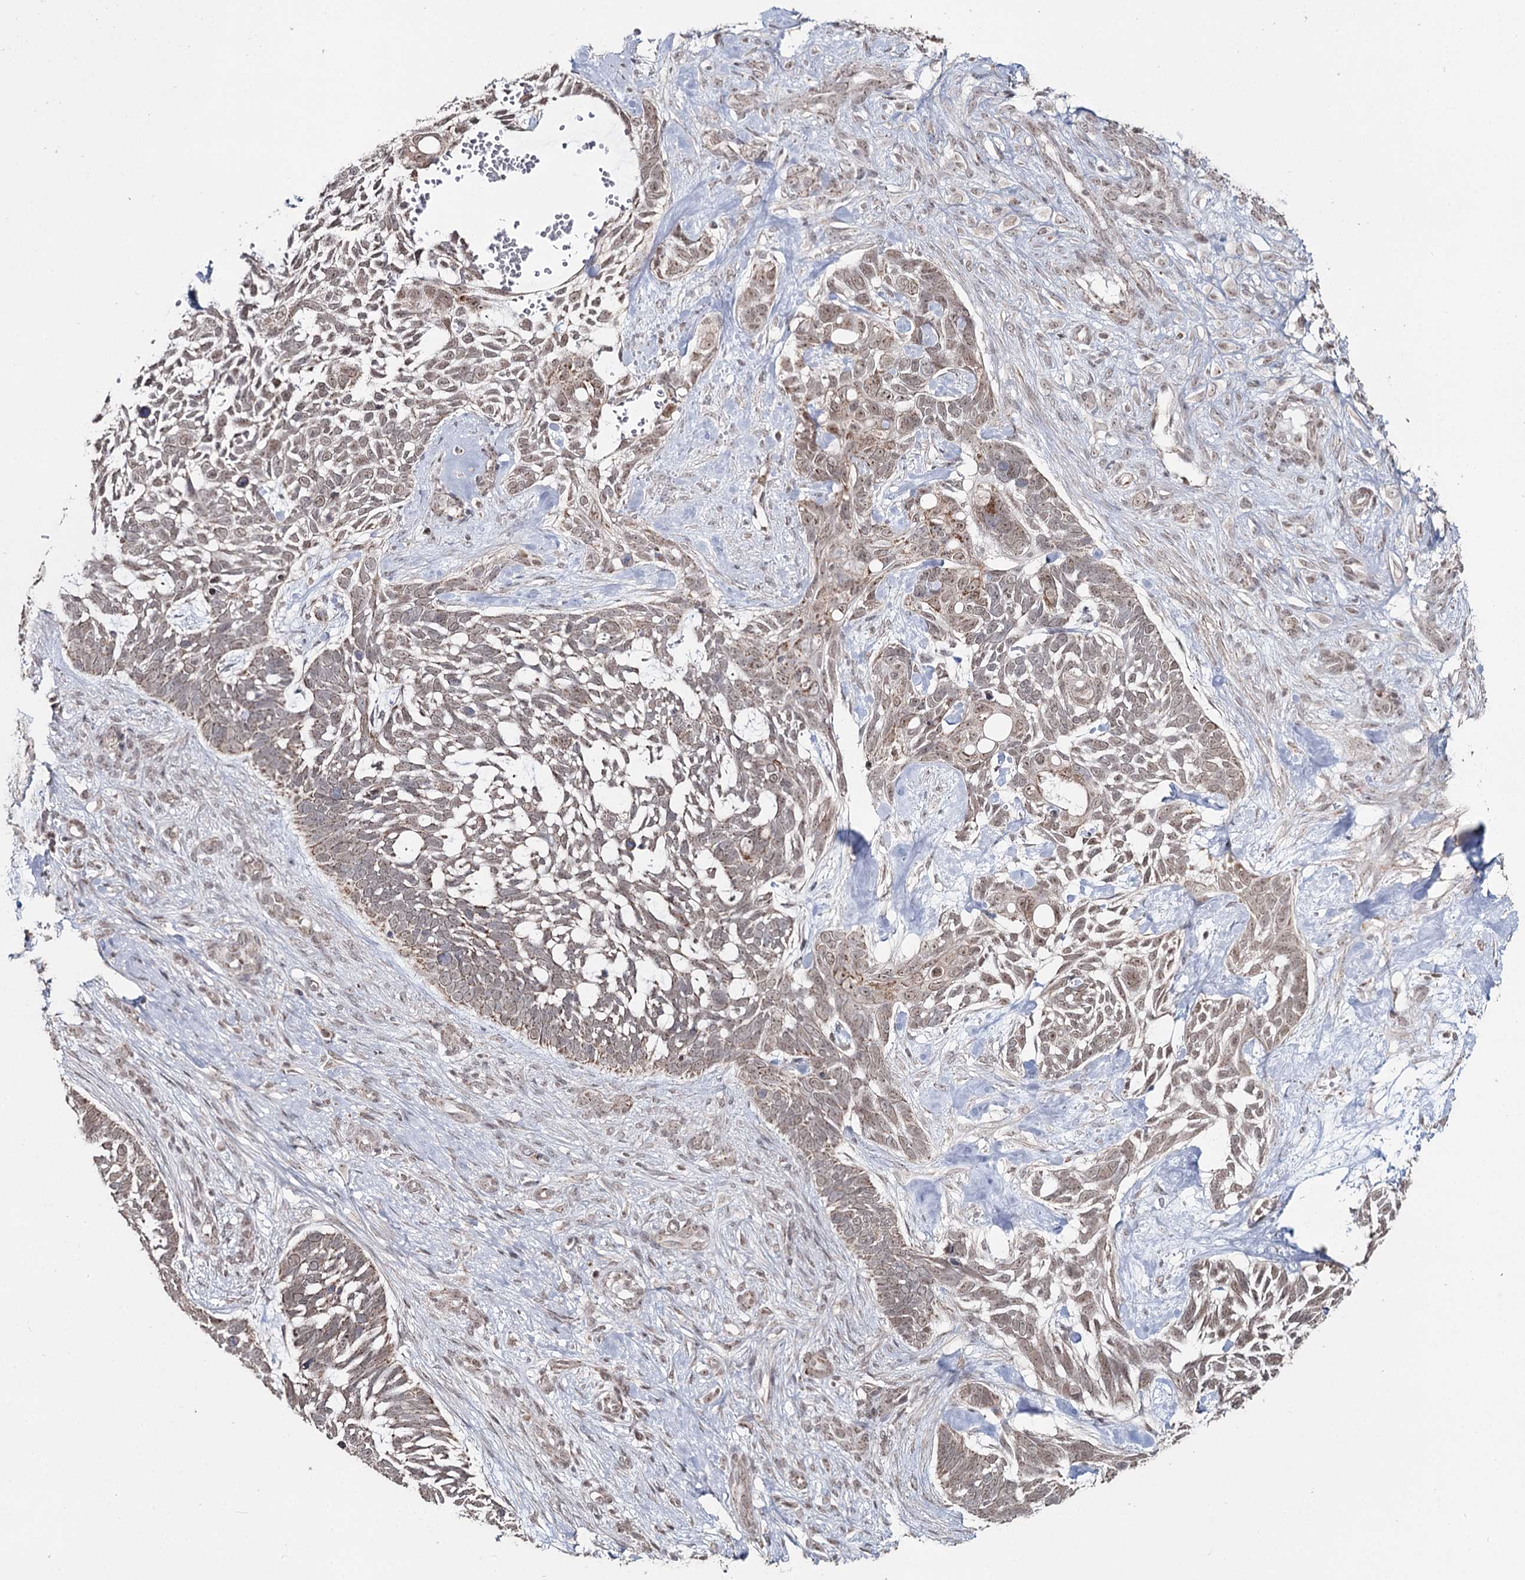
{"staining": {"intensity": "weak", "quantity": ">75%", "location": "cytoplasmic/membranous,nuclear"}, "tissue": "skin cancer", "cell_type": "Tumor cells", "image_type": "cancer", "snomed": [{"axis": "morphology", "description": "Basal cell carcinoma"}, {"axis": "topography", "description": "Skin"}], "caption": "Human skin cancer stained with a protein marker displays weak staining in tumor cells.", "gene": "PDHX", "patient": {"sex": "male", "age": 88}}